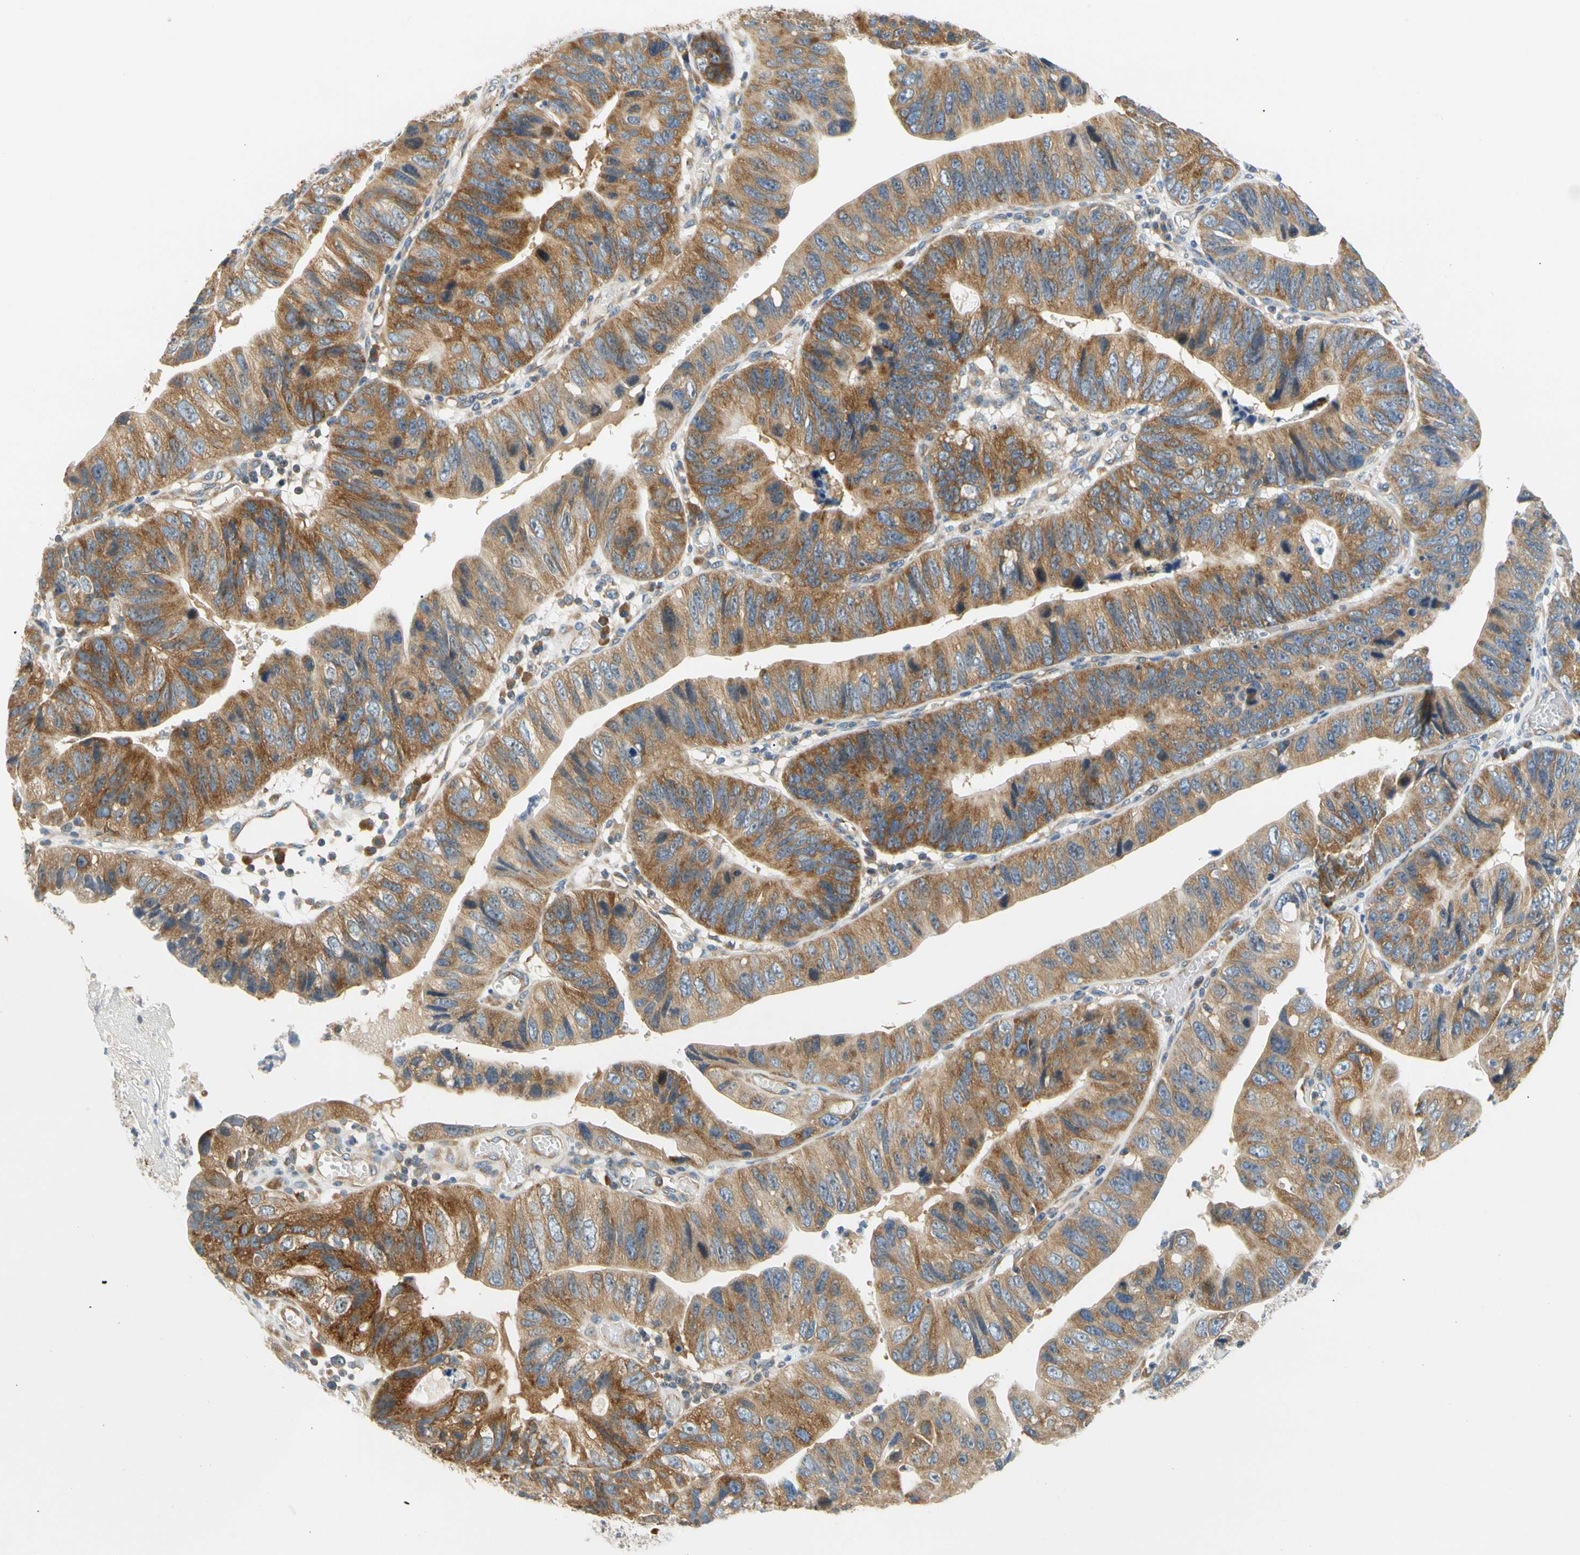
{"staining": {"intensity": "moderate", "quantity": "25%-75%", "location": "cytoplasmic/membranous"}, "tissue": "stomach cancer", "cell_type": "Tumor cells", "image_type": "cancer", "snomed": [{"axis": "morphology", "description": "Adenocarcinoma, NOS"}, {"axis": "topography", "description": "Stomach"}], "caption": "Stomach cancer stained with a brown dye displays moderate cytoplasmic/membranous positive staining in approximately 25%-75% of tumor cells.", "gene": "LRRC47", "patient": {"sex": "male", "age": 59}}